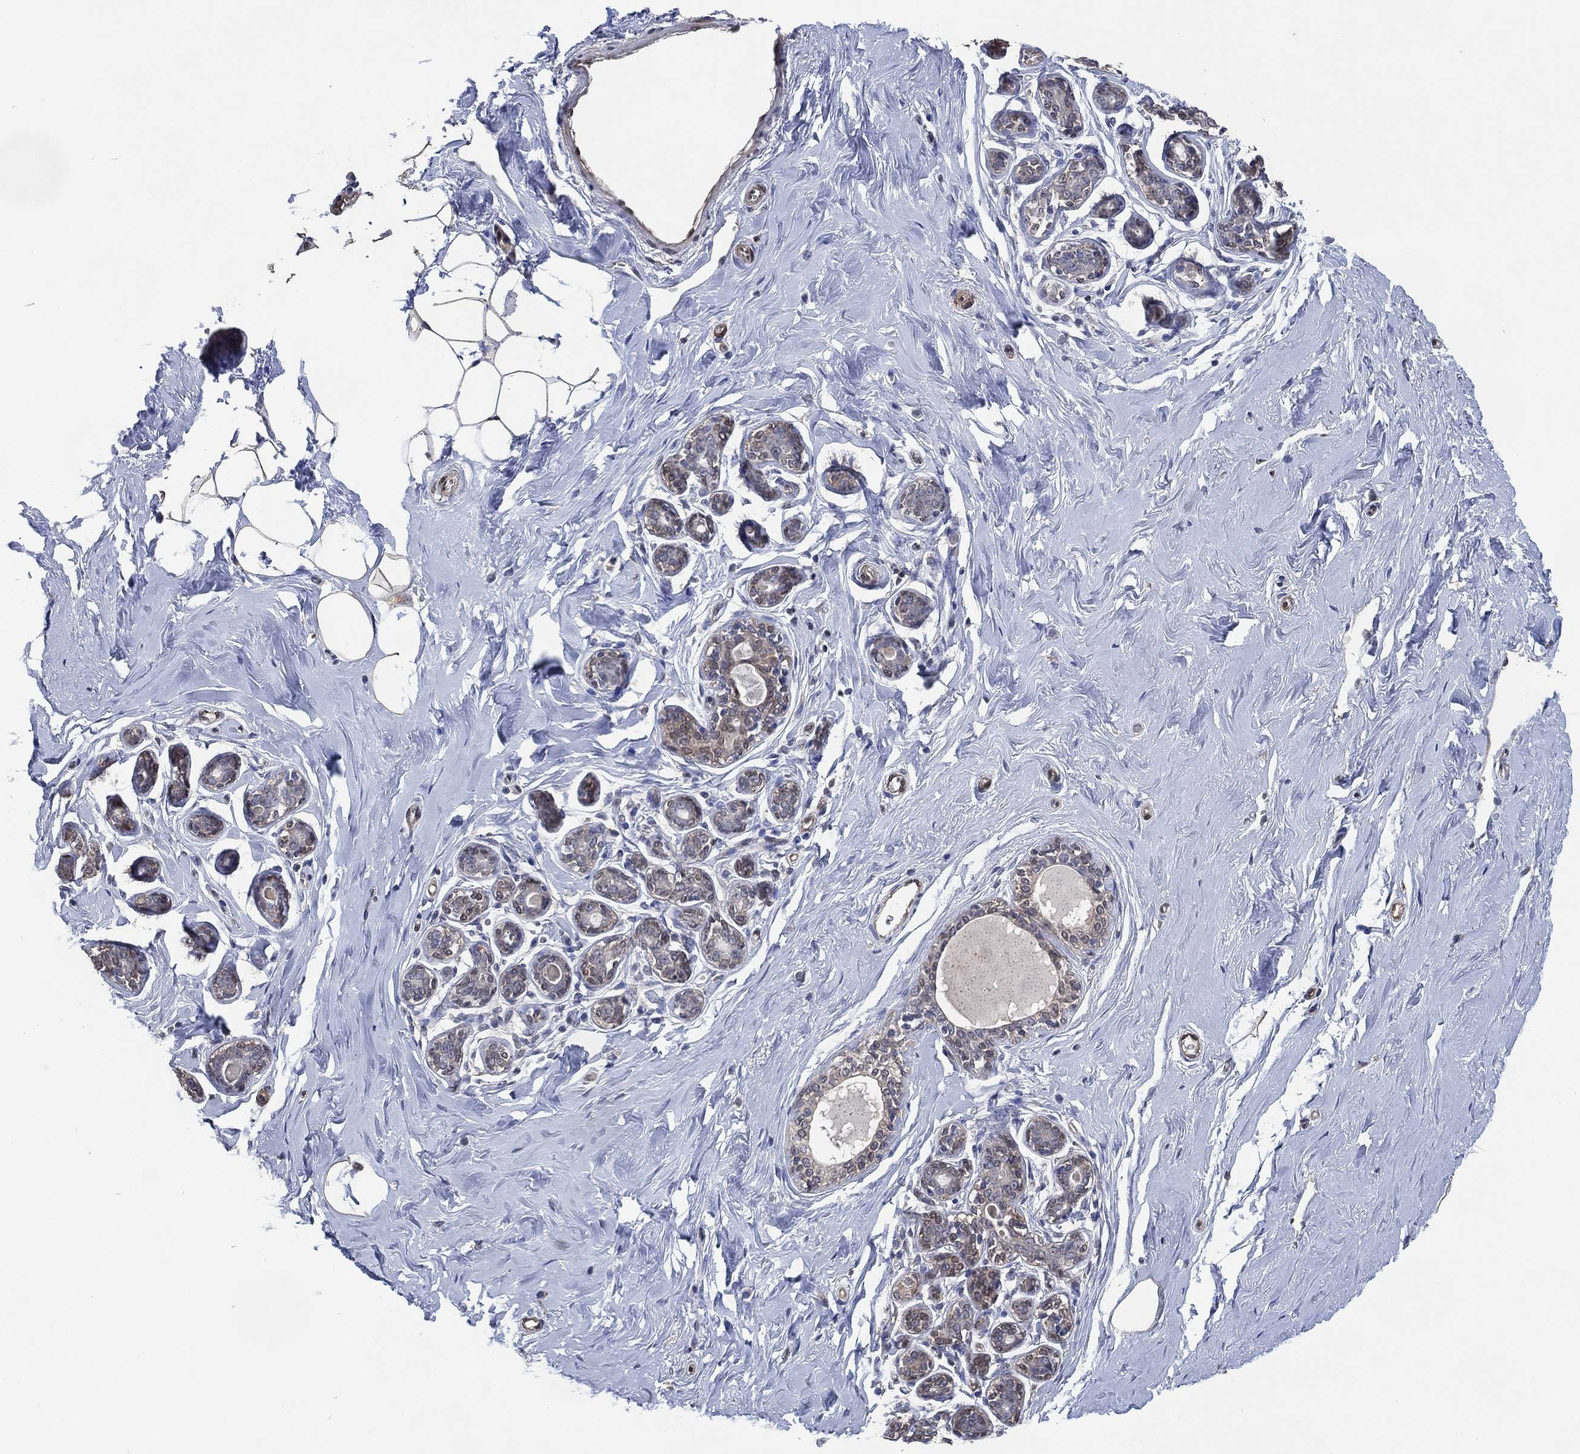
{"staining": {"intensity": "negative", "quantity": "none", "location": "none"}, "tissue": "breast", "cell_type": "Adipocytes", "image_type": "normal", "snomed": [{"axis": "morphology", "description": "Normal tissue, NOS"}, {"axis": "topography", "description": "Skin"}, {"axis": "topography", "description": "Breast"}], "caption": "DAB immunohistochemical staining of unremarkable human breast demonstrates no significant expression in adipocytes.", "gene": "AK1", "patient": {"sex": "female", "age": 43}}